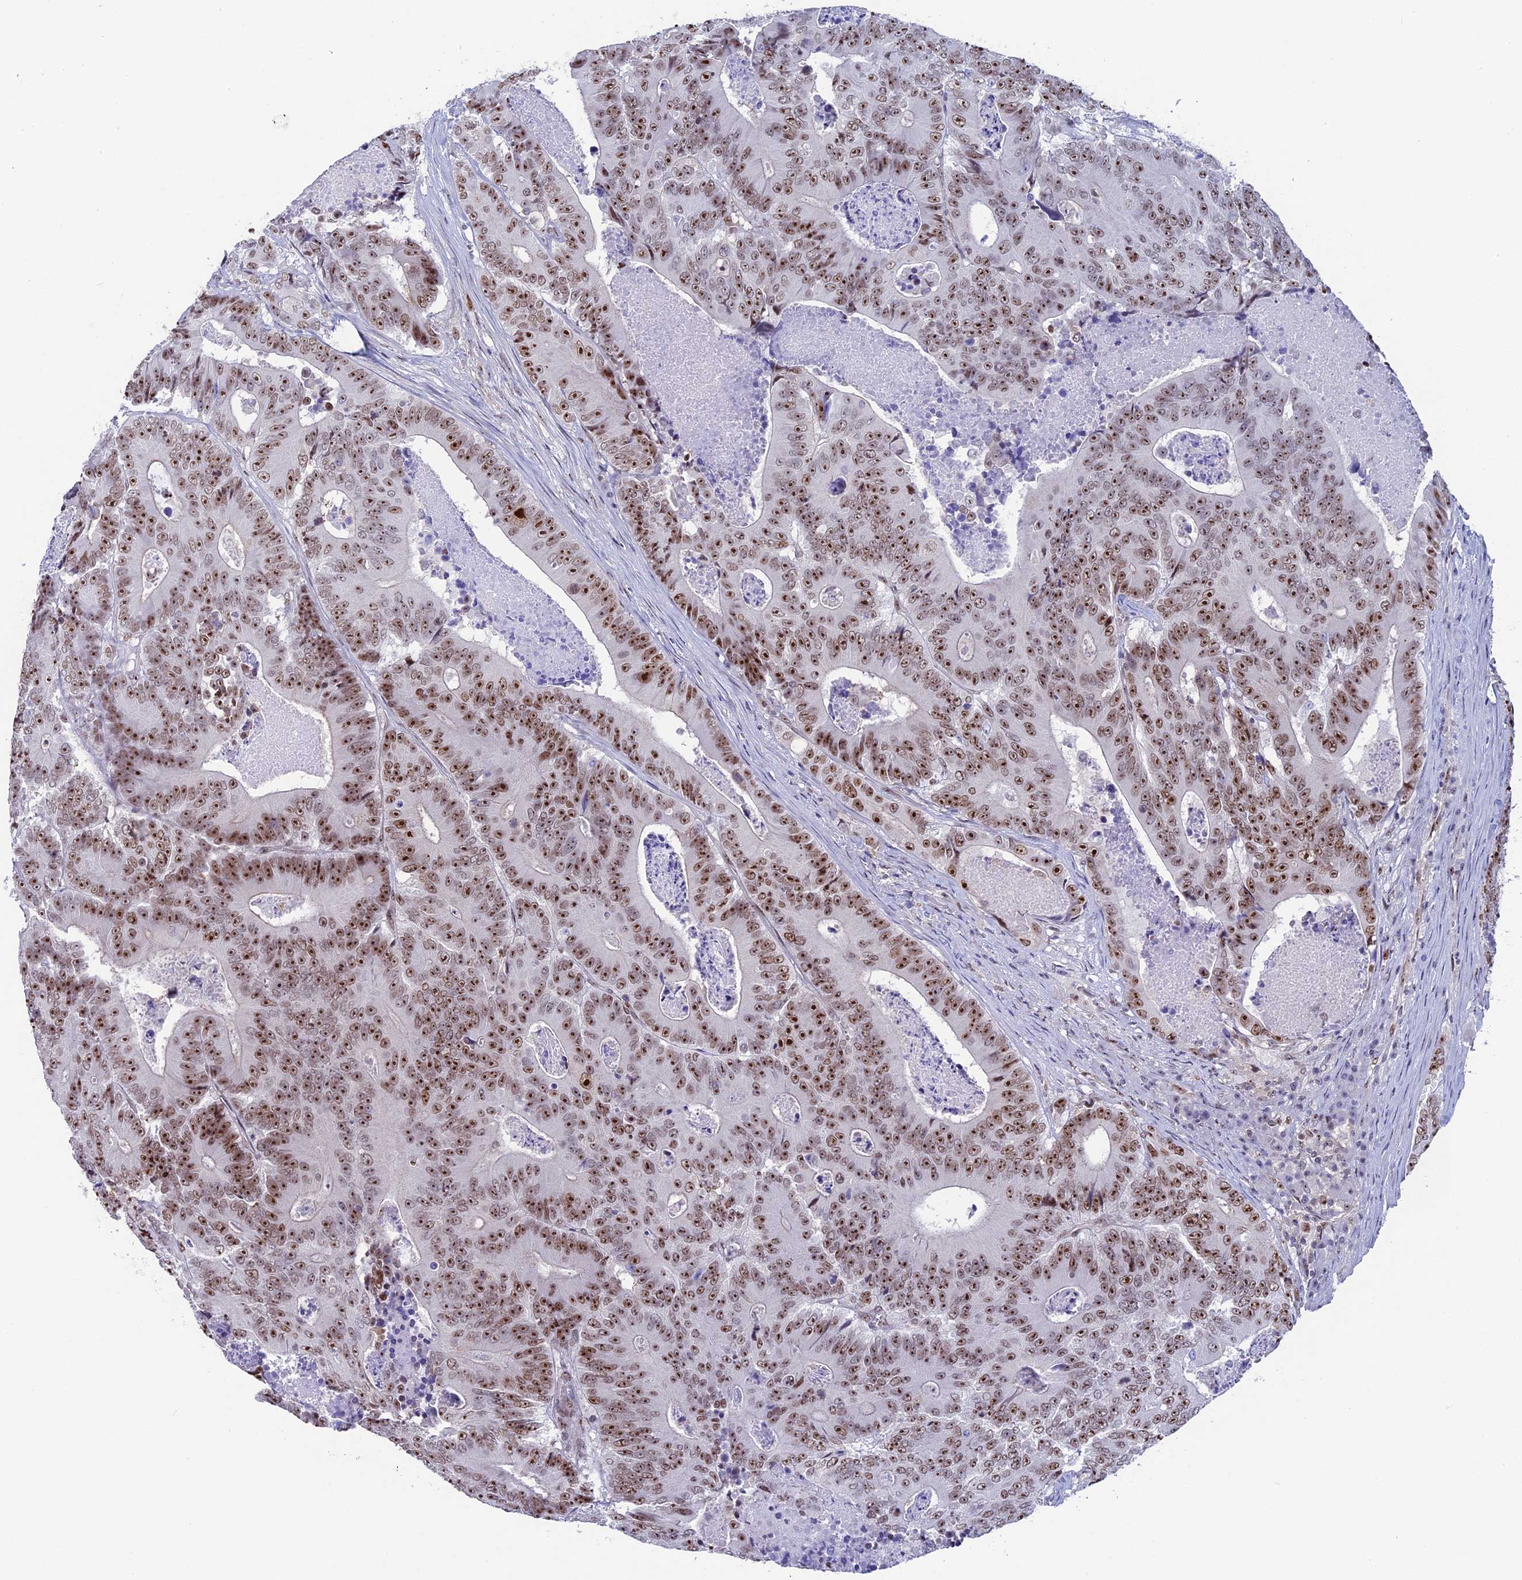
{"staining": {"intensity": "moderate", "quantity": ">75%", "location": "nuclear"}, "tissue": "colorectal cancer", "cell_type": "Tumor cells", "image_type": "cancer", "snomed": [{"axis": "morphology", "description": "Adenocarcinoma, NOS"}, {"axis": "topography", "description": "Colon"}], "caption": "There is medium levels of moderate nuclear staining in tumor cells of colorectal cancer (adenocarcinoma), as demonstrated by immunohistochemical staining (brown color).", "gene": "CCDC86", "patient": {"sex": "male", "age": 83}}